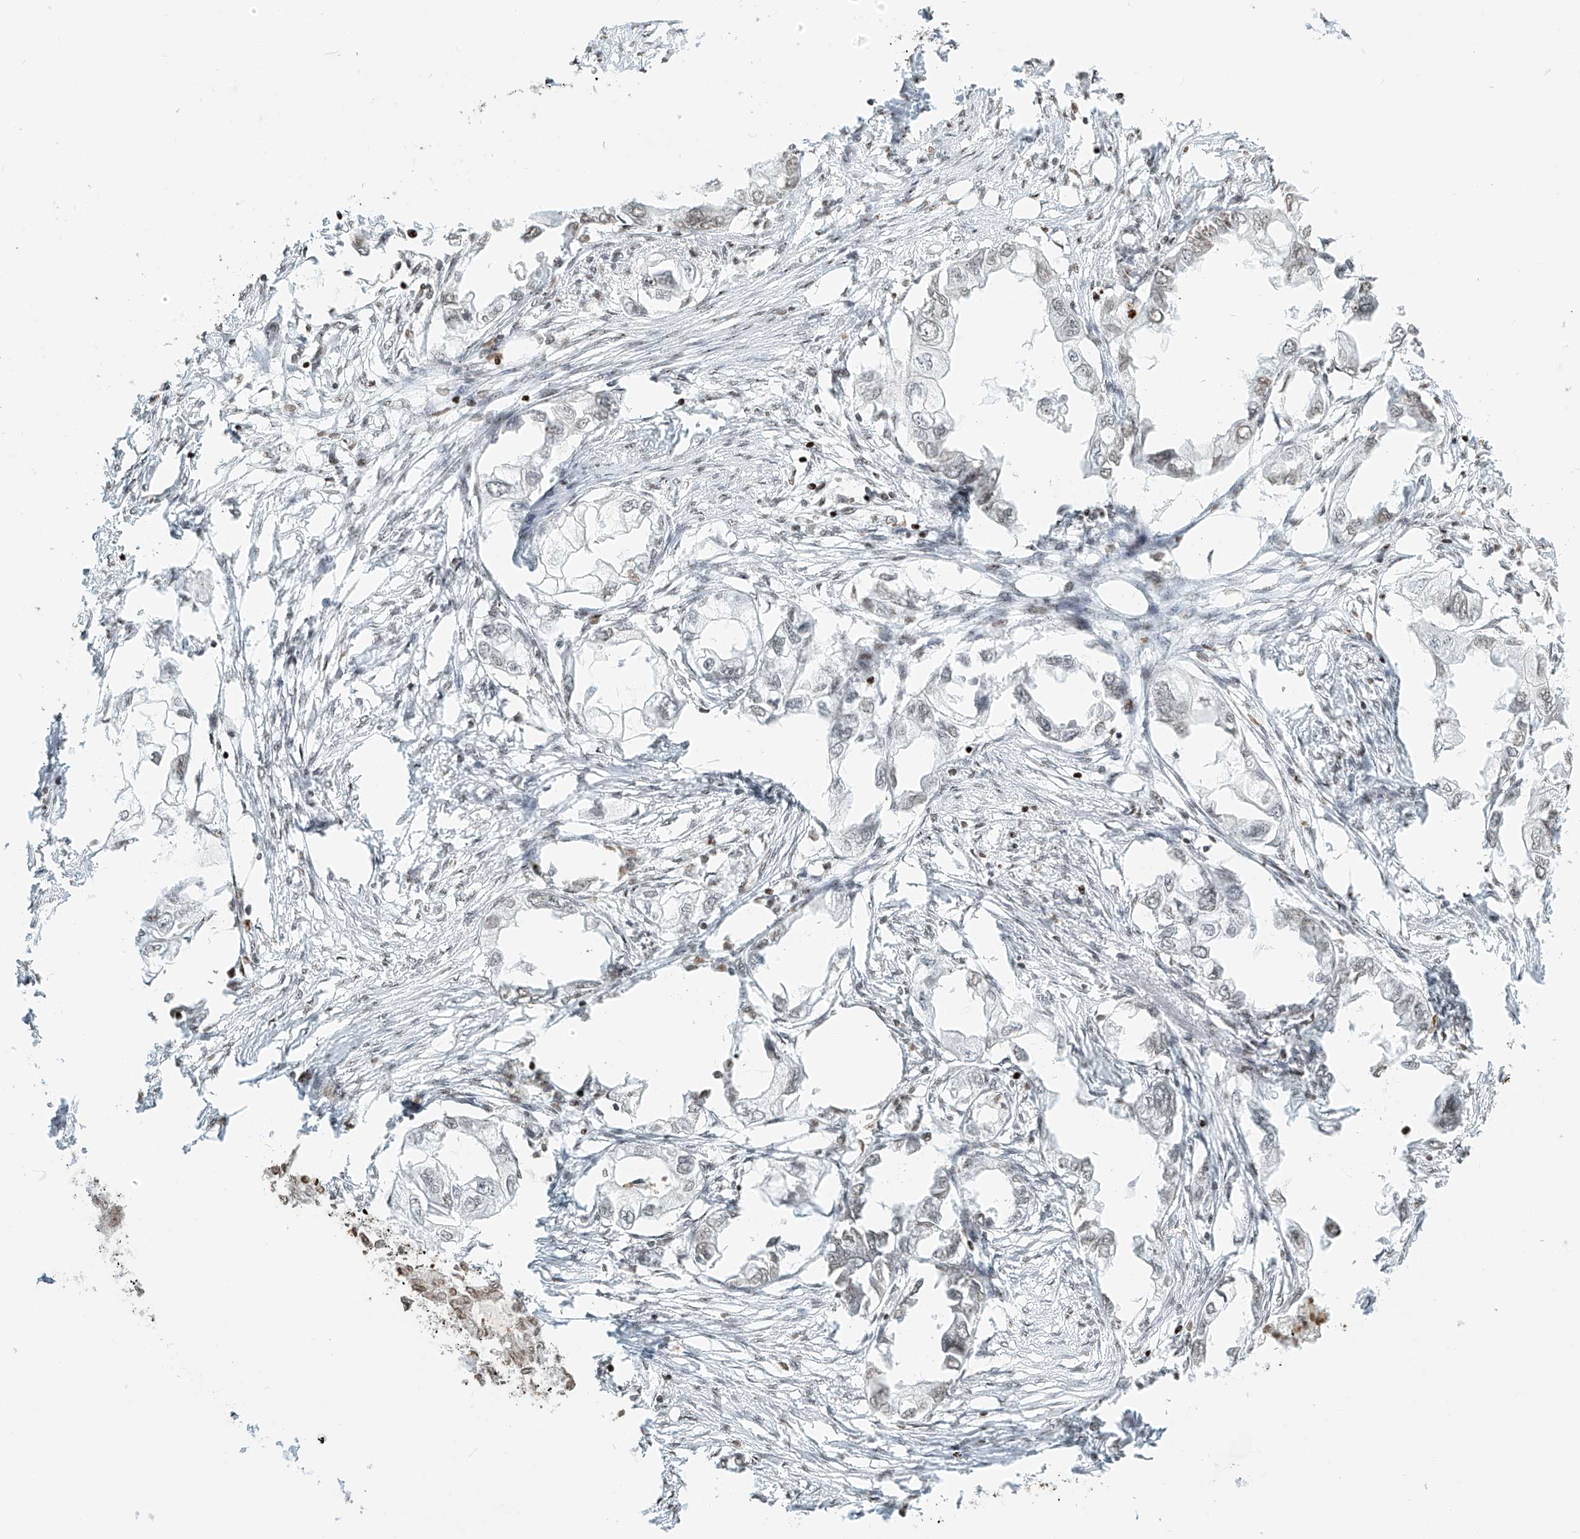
{"staining": {"intensity": "weak", "quantity": "<25%", "location": "nuclear"}, "tissue": "endometrial cancer", "cell_type": "Tumor cells", "image_type": "cancer", "snomed": [{"axis": "morphology", "description": "Adenocarcinoma, NOS"}, {"axis": "morphology", "description": "Adenocarcinoma, metastatic, NOS"}, {"axis": "topography", "description": "Adipose tissue"}, {"axis": "topography", "description": "Endometrium"}], "caption": "An immunohistochemistry (IHC) micrograph of endometrial cancer (metastatic adenocarcinoma) is shown. There is no staining in tumor cells of endometrial cancer (metastatic adenocarcinoma).", "gene": "C17orf58", "patient": {"sex": "female", "age": 67}}